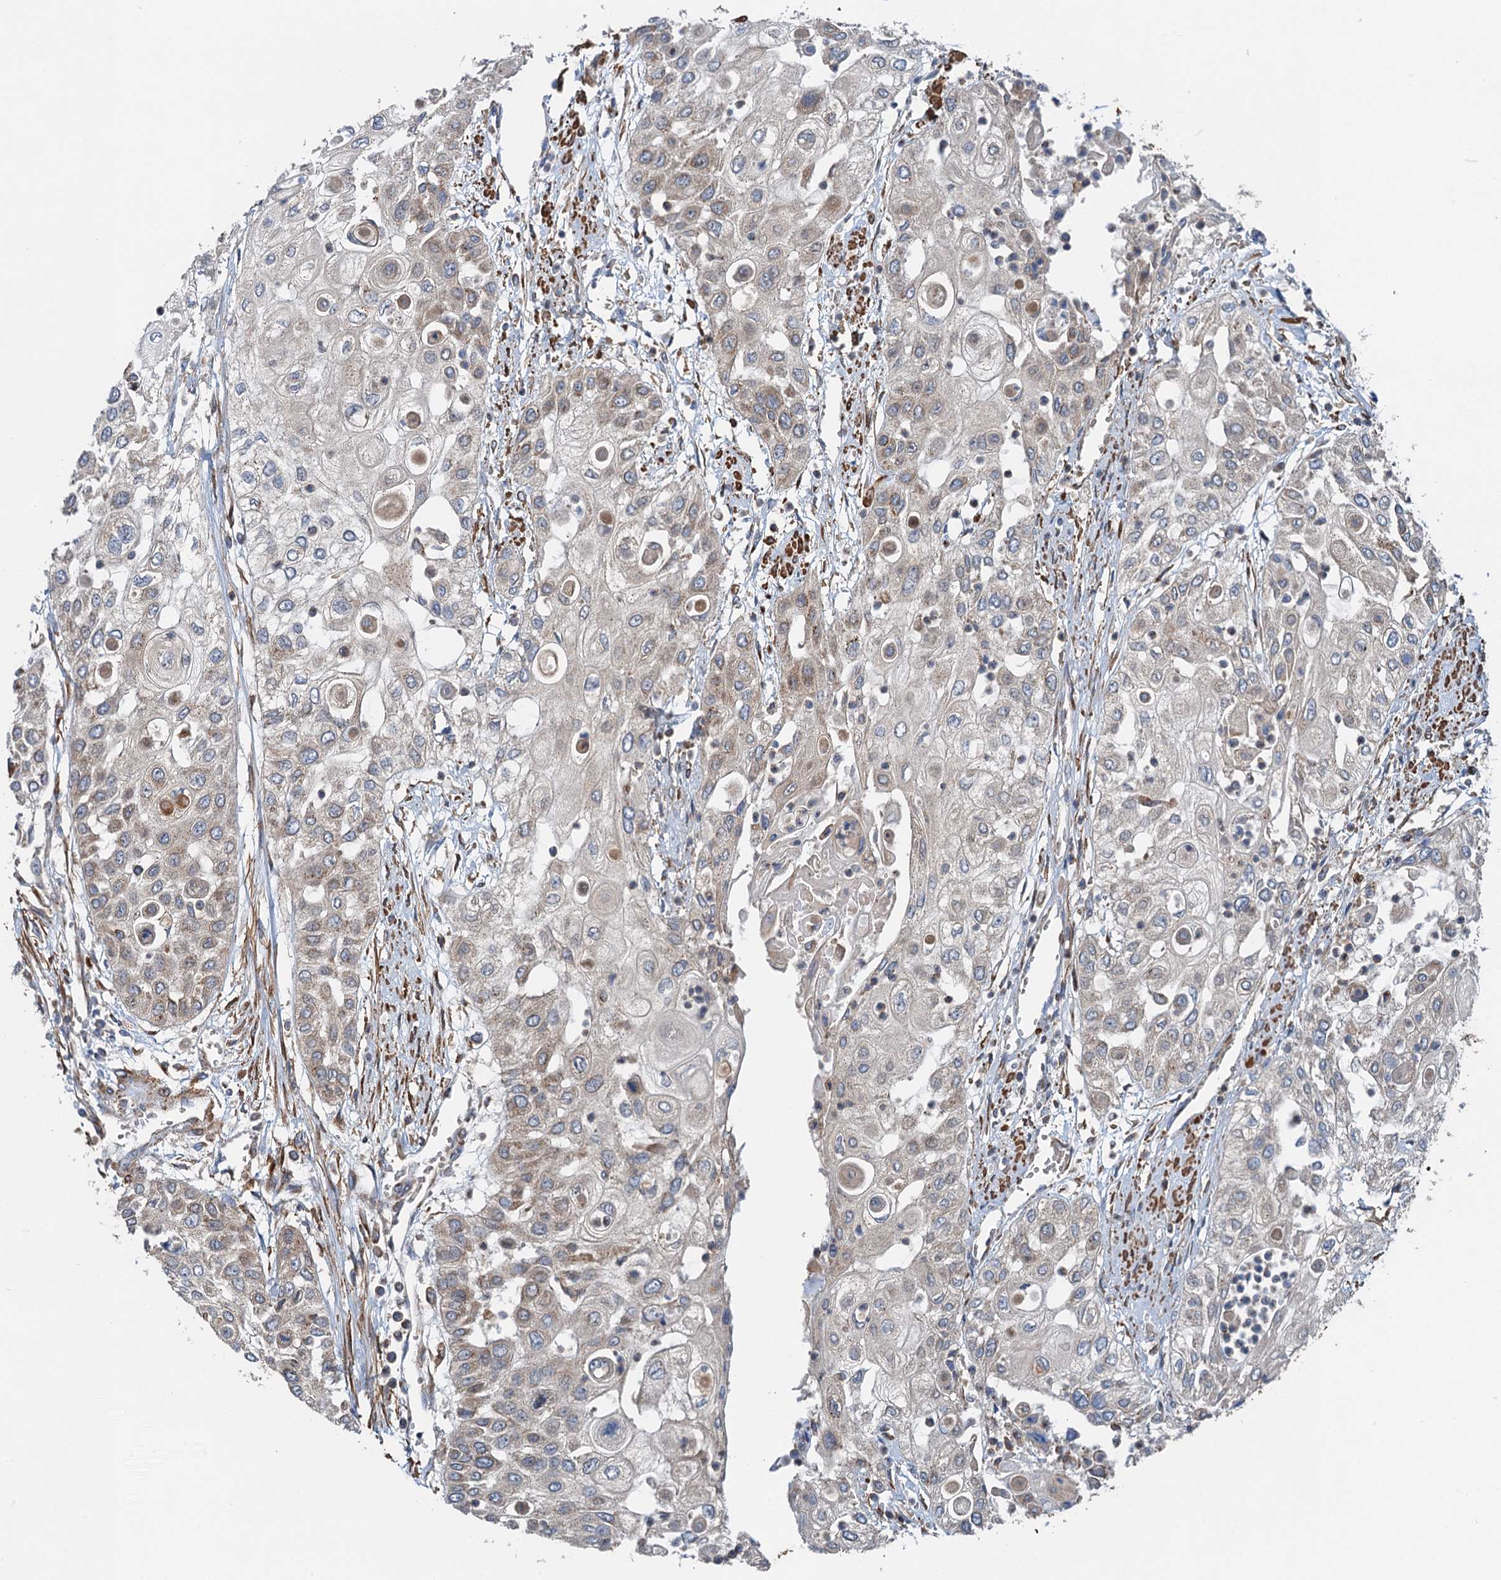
{"staining": {"intensity": "weak", "quantity": "<25%", "location": "cytoplasmic/membranous"}, "tissue": "urothelial cancer", "cell_type": "Tumor cells", "image_type": "cancer", "snomed": [{"axis": "morphology", "description": "Urothelial carcinoma, High grade"}, {"axis": "topography", "description": "Urinary bladder"}], "caption": "Immunohistochemical staining of urothelial cancer reveals no significant positivity in tumor cells.", "gene": "ANKRD26", "patient": {"sex": "female", "age": 79}}